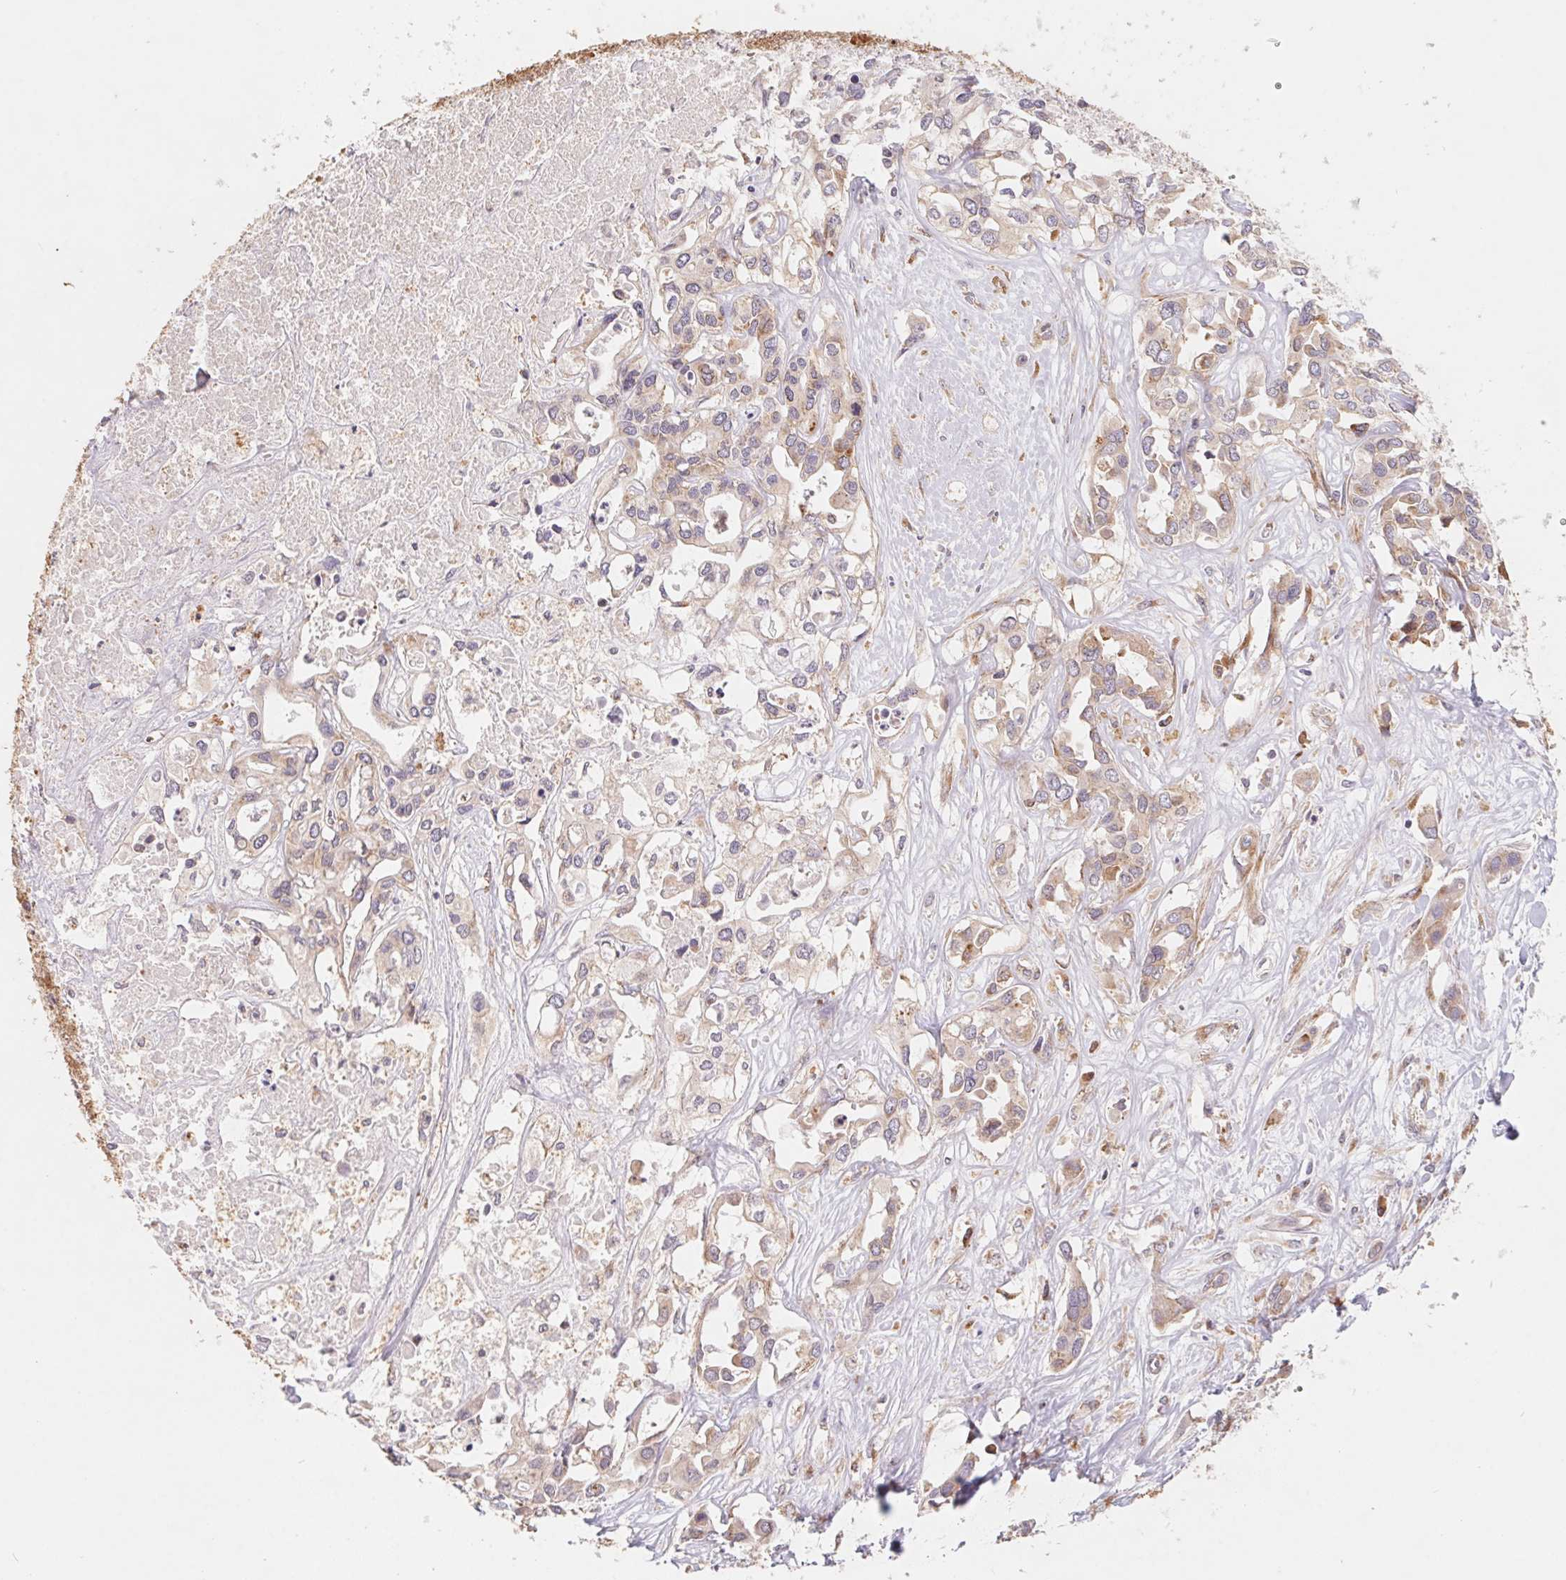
{"staining": {"intensity": "weak", "quantity": "25%-75%", "location": "cytoplasmic/membranous"}, "tissue": "liver cancer", "cell_type": "Tumor cells", "image_type": "cancer", "snomed": [{"axis": "morphology", "description": "Cholangiocarcinoma"}, {"axis": "topography", "description": "Liver"}], "caption": "Weak cytoplasmic/membranous protein expression is present in about 25%-75% of tumor cells in cholangiocarcinoma (liver). The staining was performed using DAB (3,3'-diaminobenzidine), with brown indicating positive protein expression. Nuclei are stained blue with hematoxylin.", "gene": "RPL27A", "patient": {"sex": "female", "age": 64}}